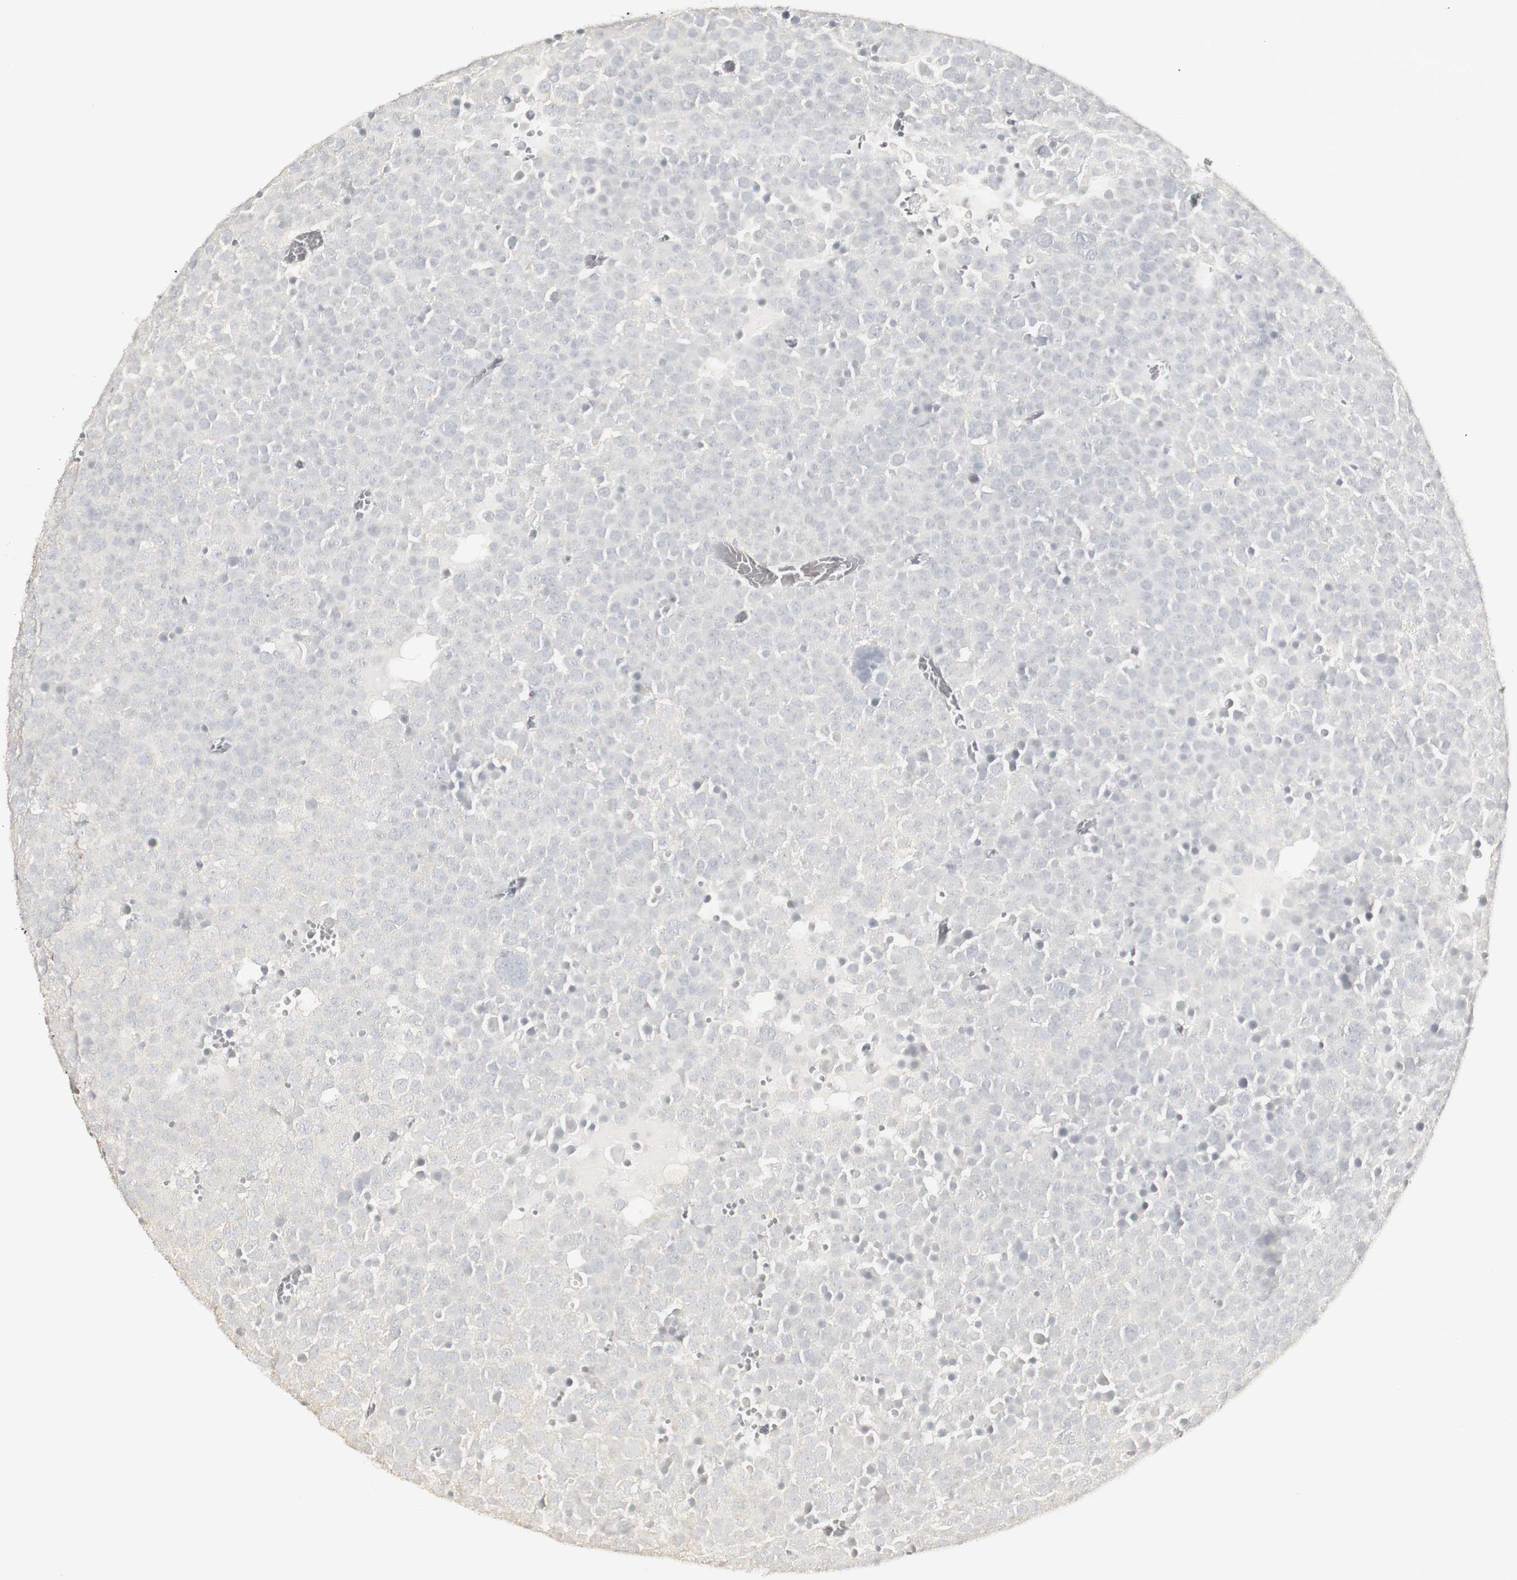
{"staining": {"intensity": "negative", "quantity": "none", "location": "none"}, "tissue": "testis cancer", "cell_type": "Tumor cells", "image_type": "cancer", "snomed": [{"axis": "morphology", "description": "Seminoma, NOS"}, {"axis": "topography", "description": "Testis"}], "caption": "DAB (3,3'-diaminobenzidine) immunohistochemical staining of seminoma (testis) reveals no significant staining in tumor cells.", "gene": "DSC2", "patient": {"sex": "male", "age": 71}}